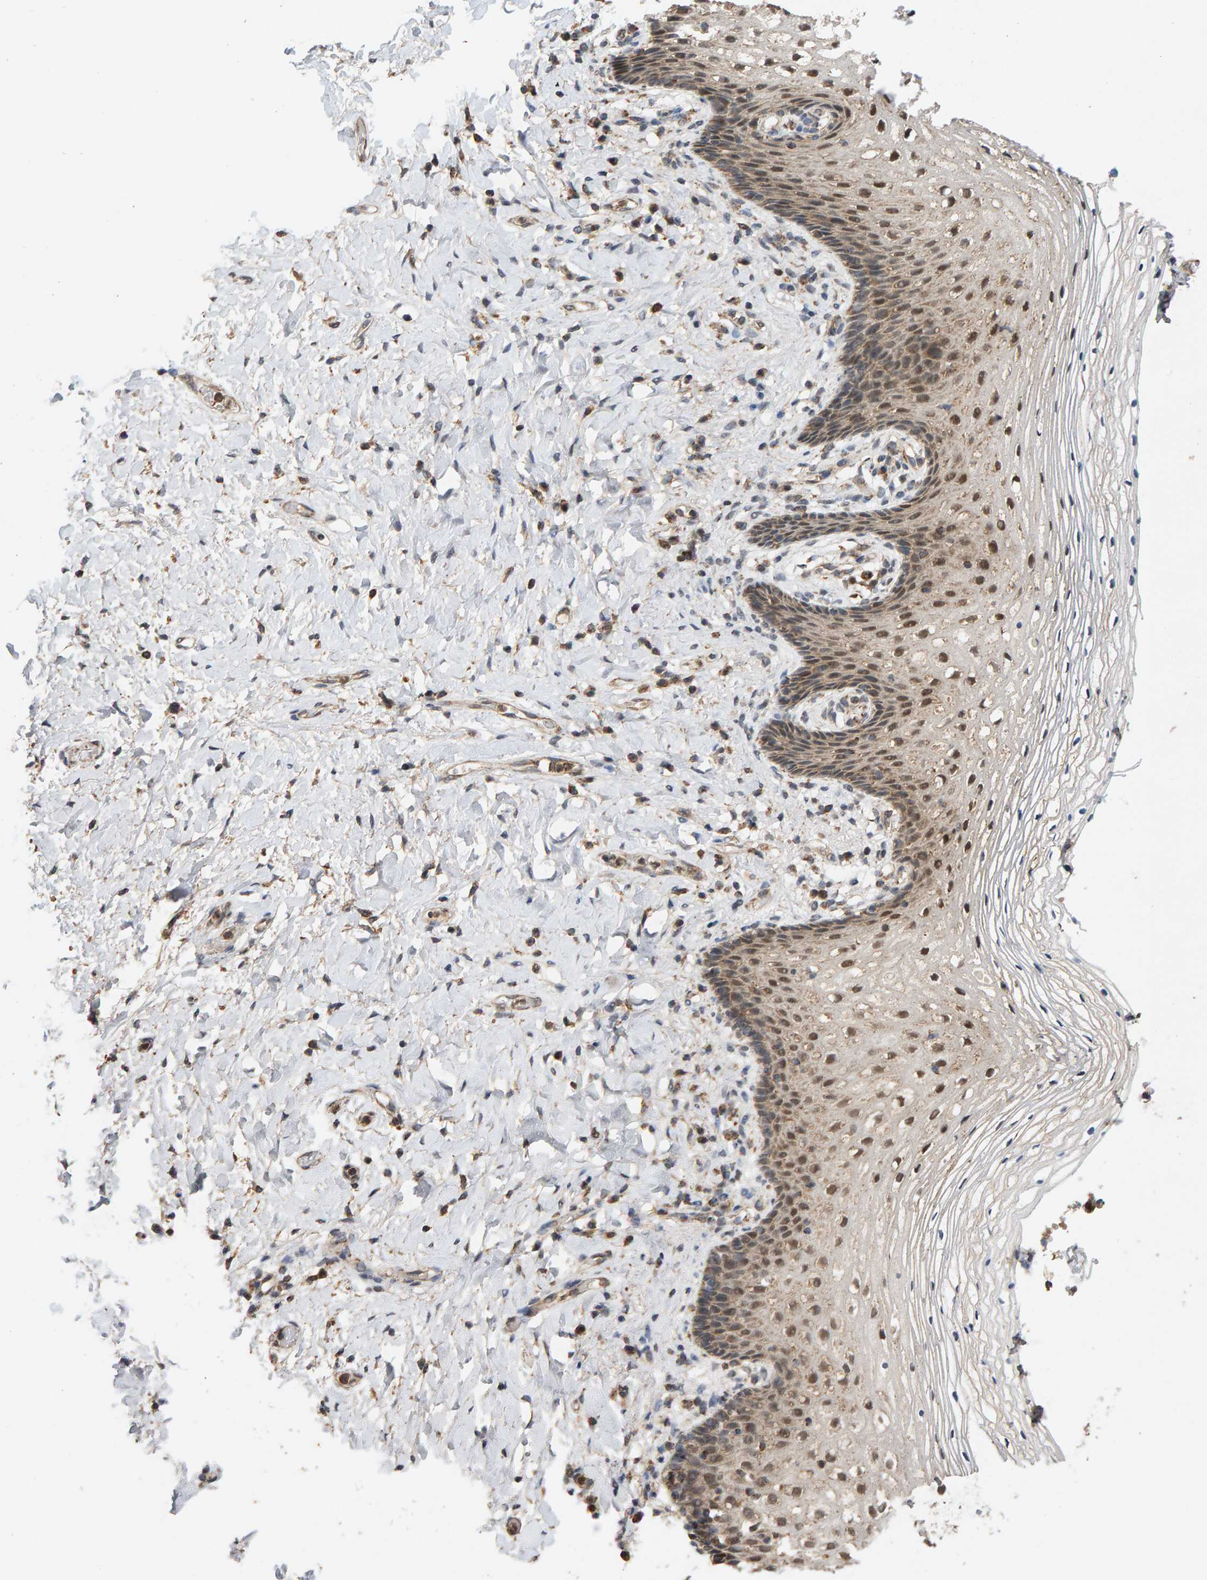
{"staining": {"intensity": "moderate", "quantity": ">75%", "location": "nuclear"}, "tissue": "vagina", "cell_type": "Squamous epithelial cells", "image_type": "normal", "snomed": [{"axis": "morphology", "description": "Normal tissue, NOS"}, {"axis": "topography", "description": "Vagina"}], "caption": "This micrograph demonstrates immunohistochemistry staining of benign vagina, with medium moderate nuclear positivity in approximately >75% of squamous epithelial cells.", "gene": "GSTK1", "patient": {"sex": "female", "age": 60}}